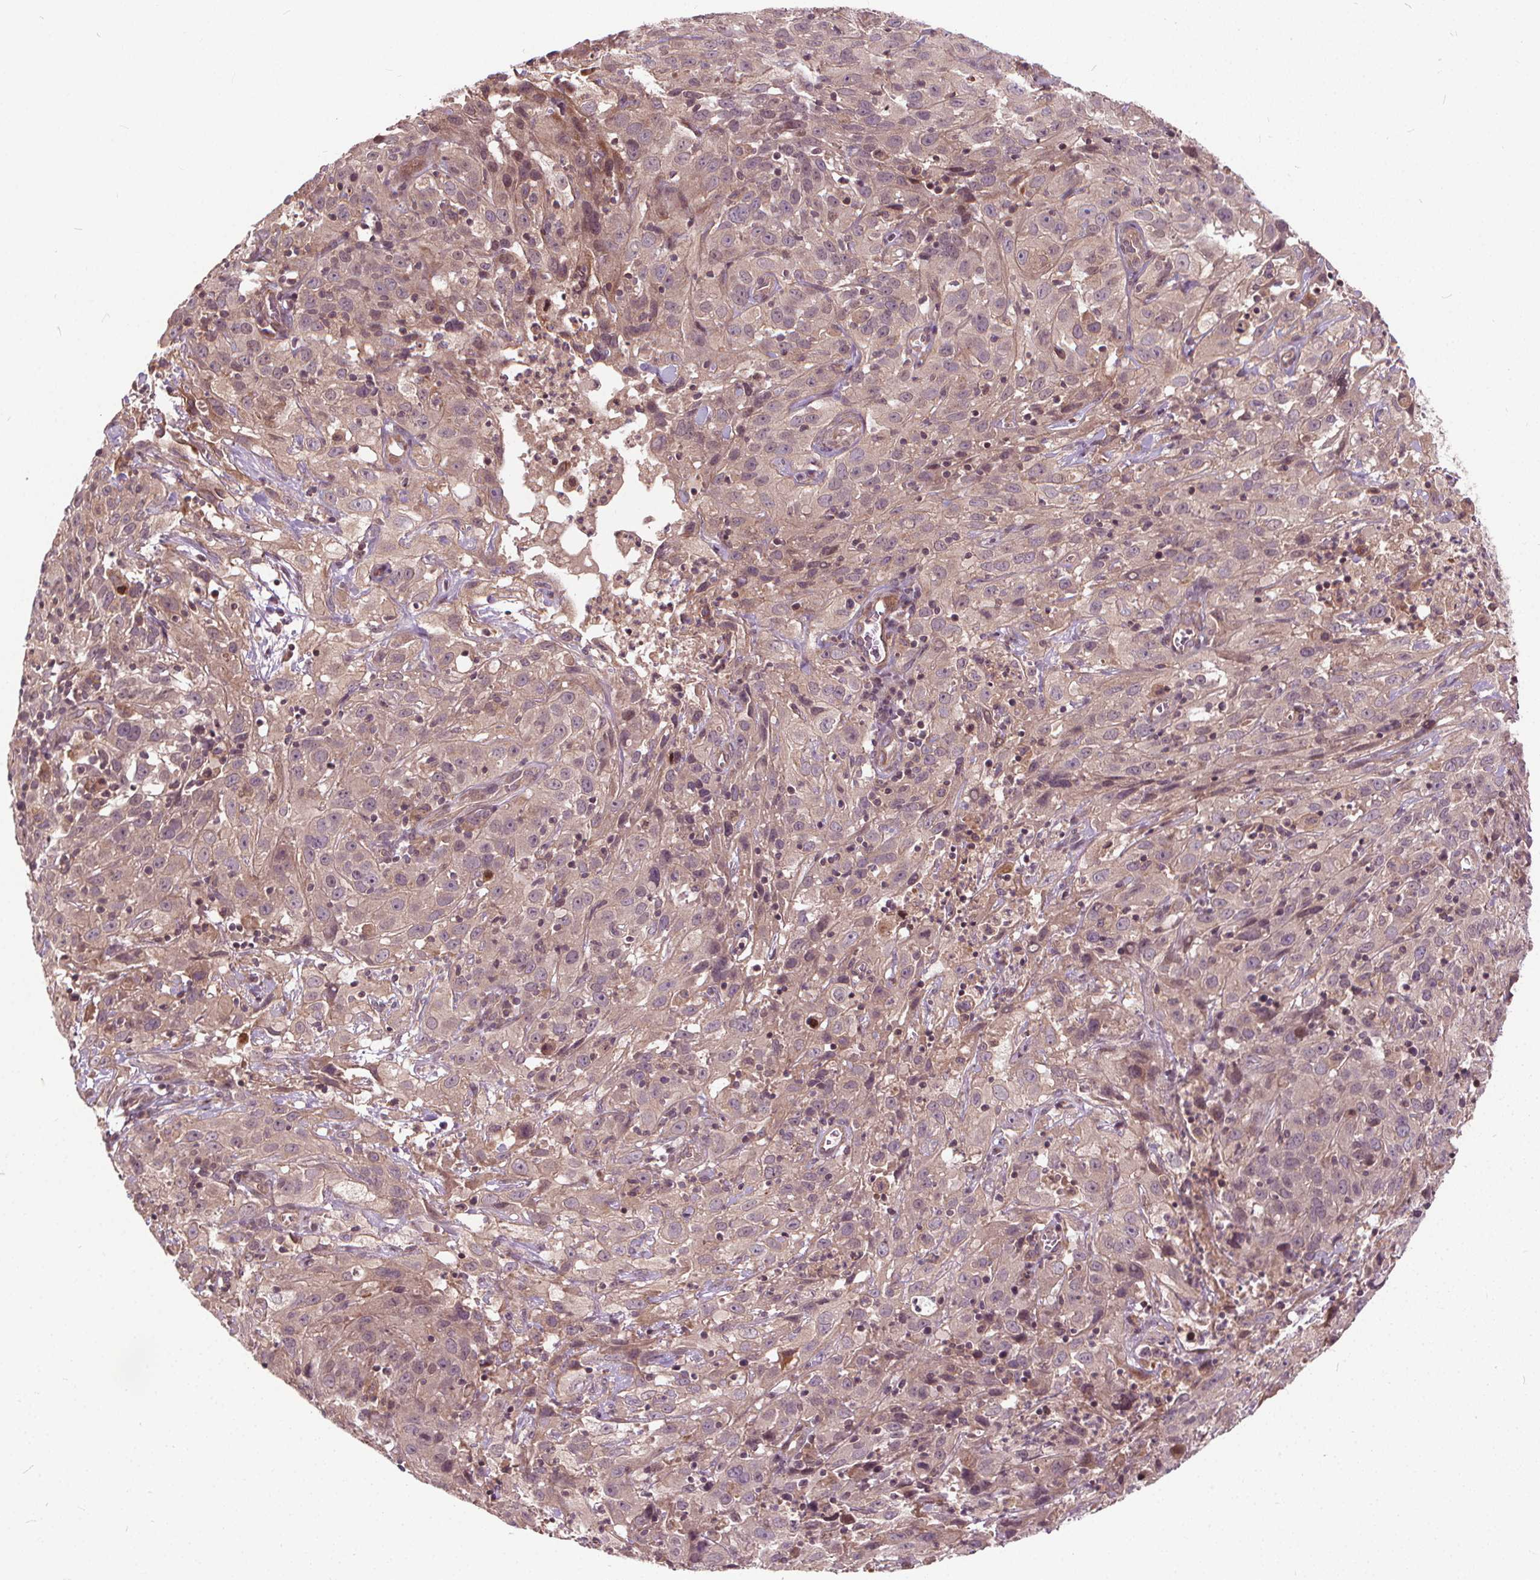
{"staining": {"intensity": "weak", "quantity": ">75%", "location": "cytoplasmic/membranous"}, "tissue": "cervical cancer", "cell_type": "Tumor cells", "image_type": "cancer", "snomed": [{"axis": "morphology", "description": "Squamous cell carcinoma, NOS"}, {"axis": "topography", "description": "Cervix"}], "caption": "Immunohistochemical staining of squamous cell carcinoma (cervical) reveals low levels of weak cytoplasmic/membranous staining in about >75% of tumor cells. The staining was performed using DAB to visualize the protein expression in brown, while the nuclei were stained in blue with hematoxylin (Magnification: 20x).", "gene": "INPP5E", "patient": {"sex": "female", "age": 32}}